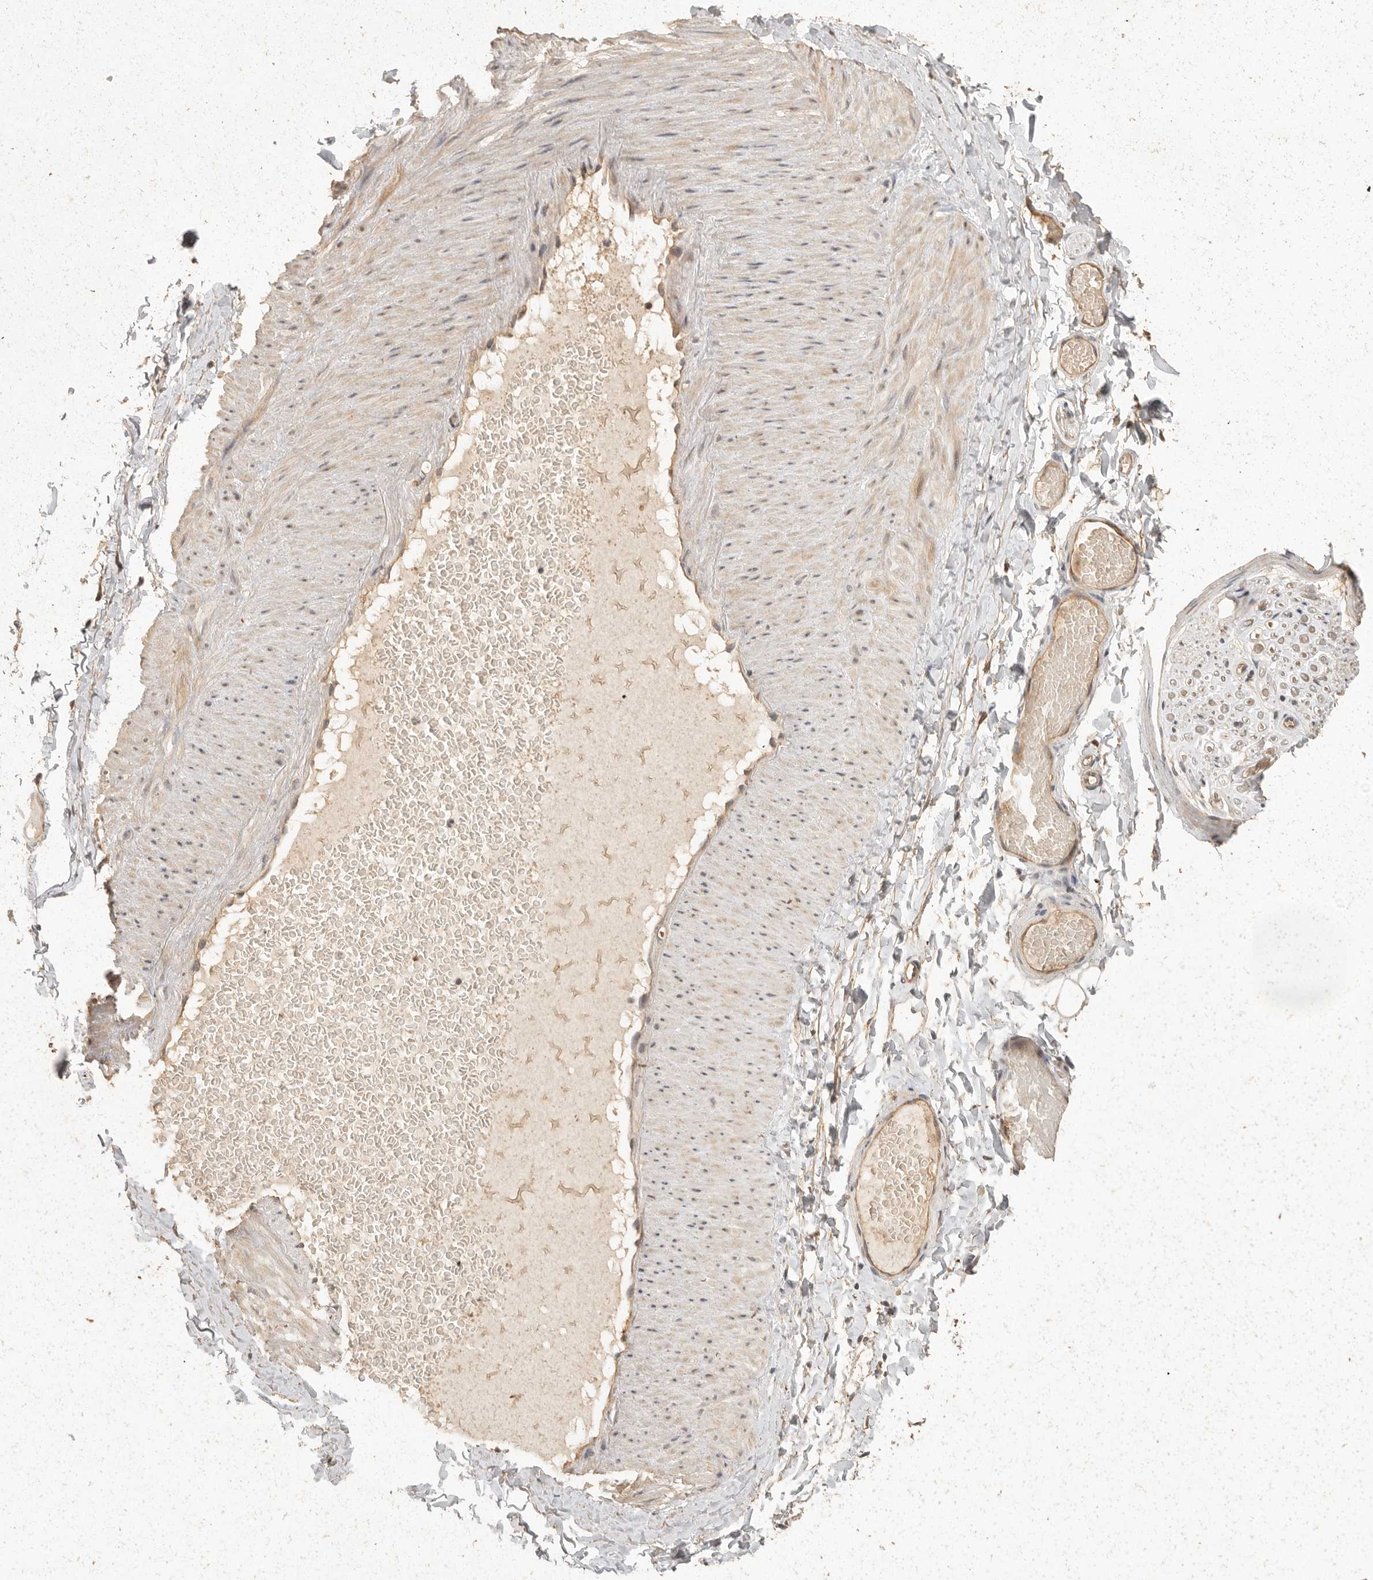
{"staining": {"intensity": "moderate", "quantity": ">75%", "location": "cytoplasmic/membranous"}, "tissue": "adipose tissue", "cell_type": "Adipocytes", "image_type": "normal", "snomed": [{"axis": "morphology", "description": "Normal tissue, NOS"}, {"axis": "topography", "description": "Adipose tissue"}, {"axis": "topography", "description": "Vascular tissue"}, {"axis": "topography", "description": "Peripheral nerve tissue"}], "caption": "Adipose tissue stained for a protein shows moderate cytoplasmic/membranous positivity in adipocytes. The staining is performed using DAB brown chromogen to label protein expression. The nuclei are counter-stained blue using hematoxylin.", "gene": "BAIAP2", "patient": {"sex": "male", "age": 25}}